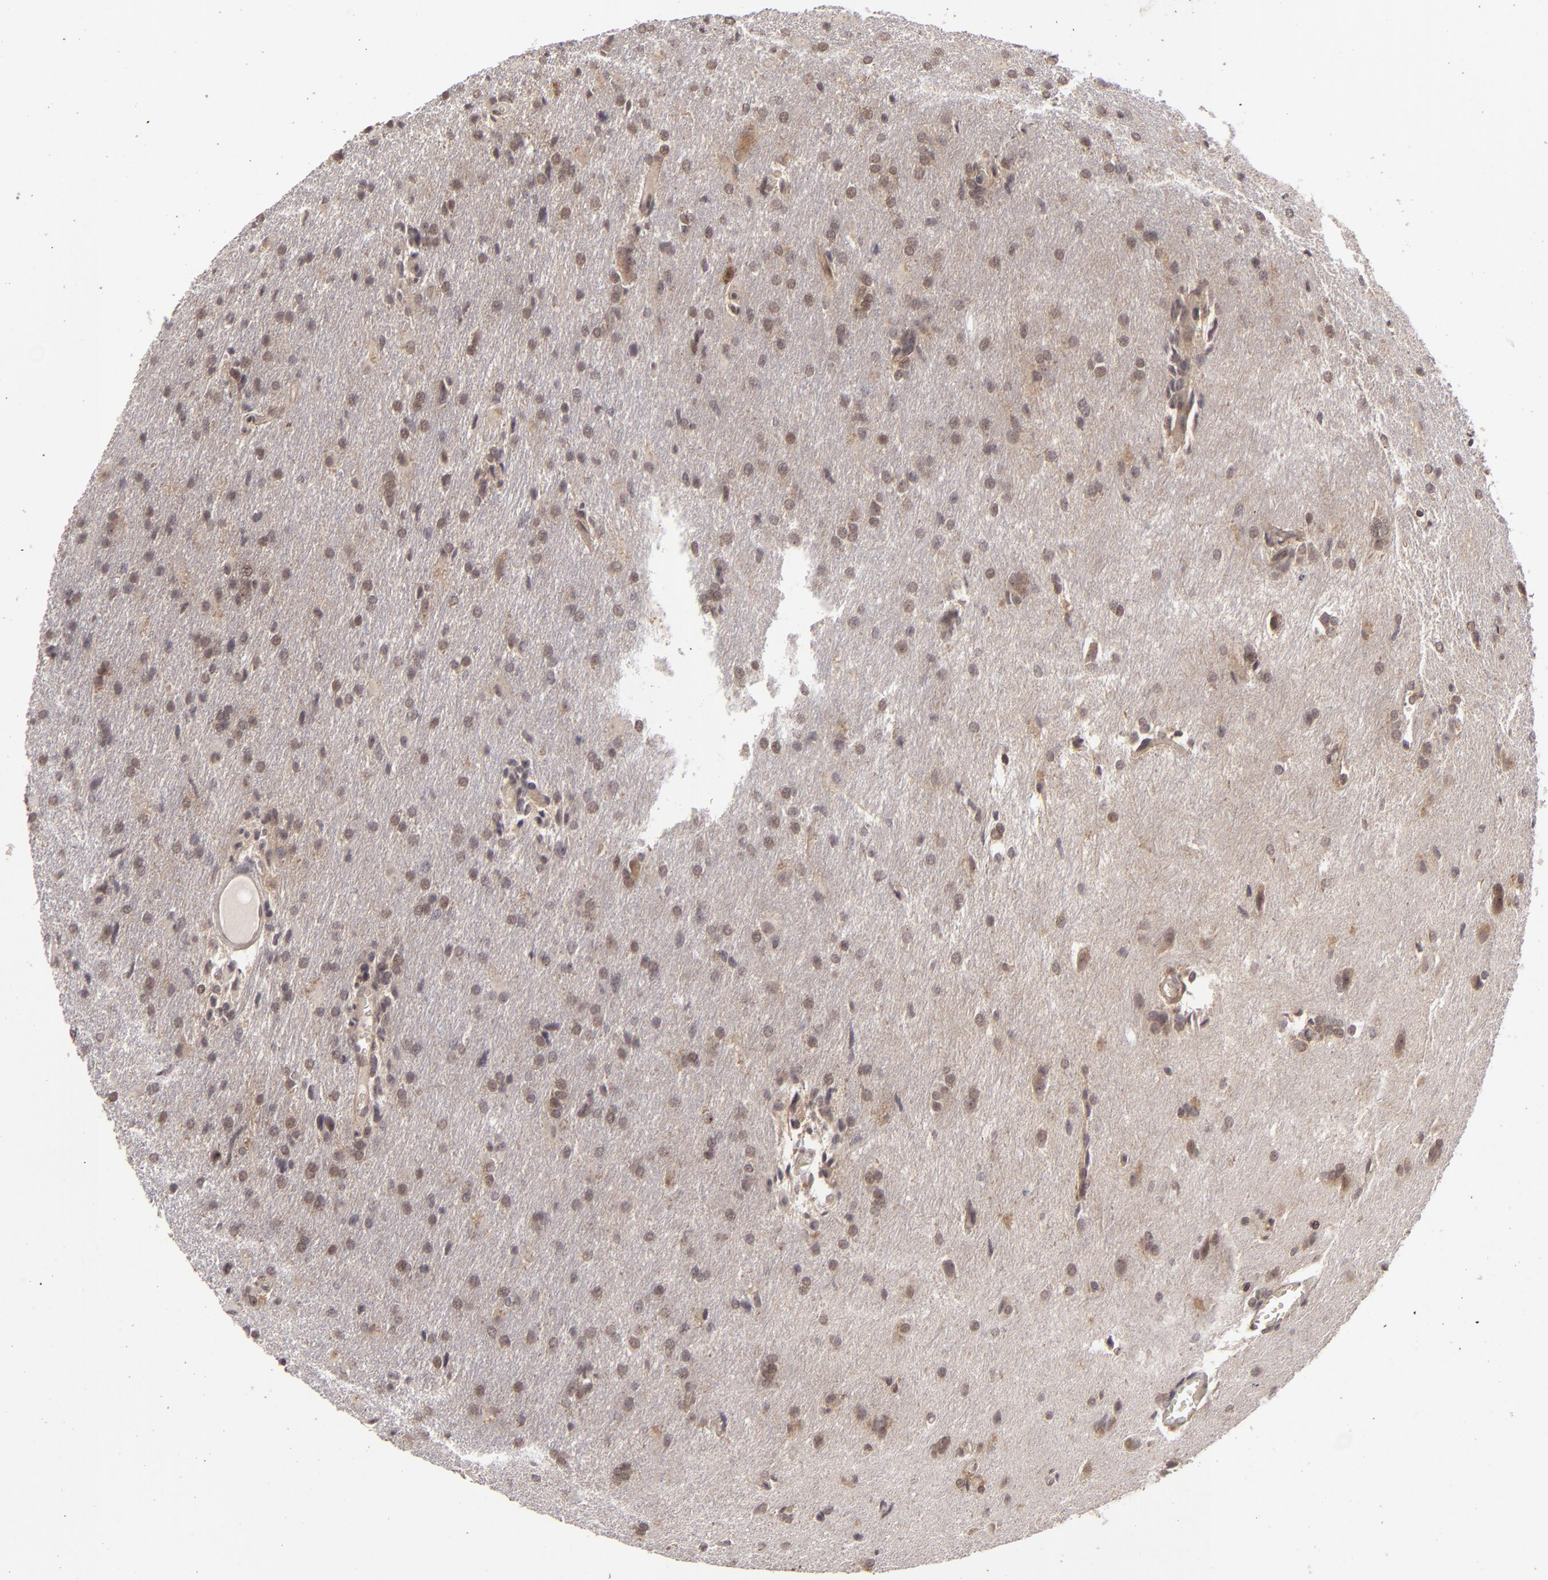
{"staining": {"intensity": "moderate", "quantity": "25%-75%", "location": "cytoplasmic/membranous"}, "tissue": "glioma", "cell_type": "Tumor cells", "image_type": "cancer", "snomed": [{"axis": "morphology", "description": "Glioma, malignant, High grade"}, {"axis": "topography", "description": "Brain"}], "caption": "Tumor cells exhibit medium levels of moderate cytoplasmic/membranous positivity in approximately 25%-75% of cells in glioma.", "gene": "DFFA", "patient": {"sex": "male", "age": 68}}